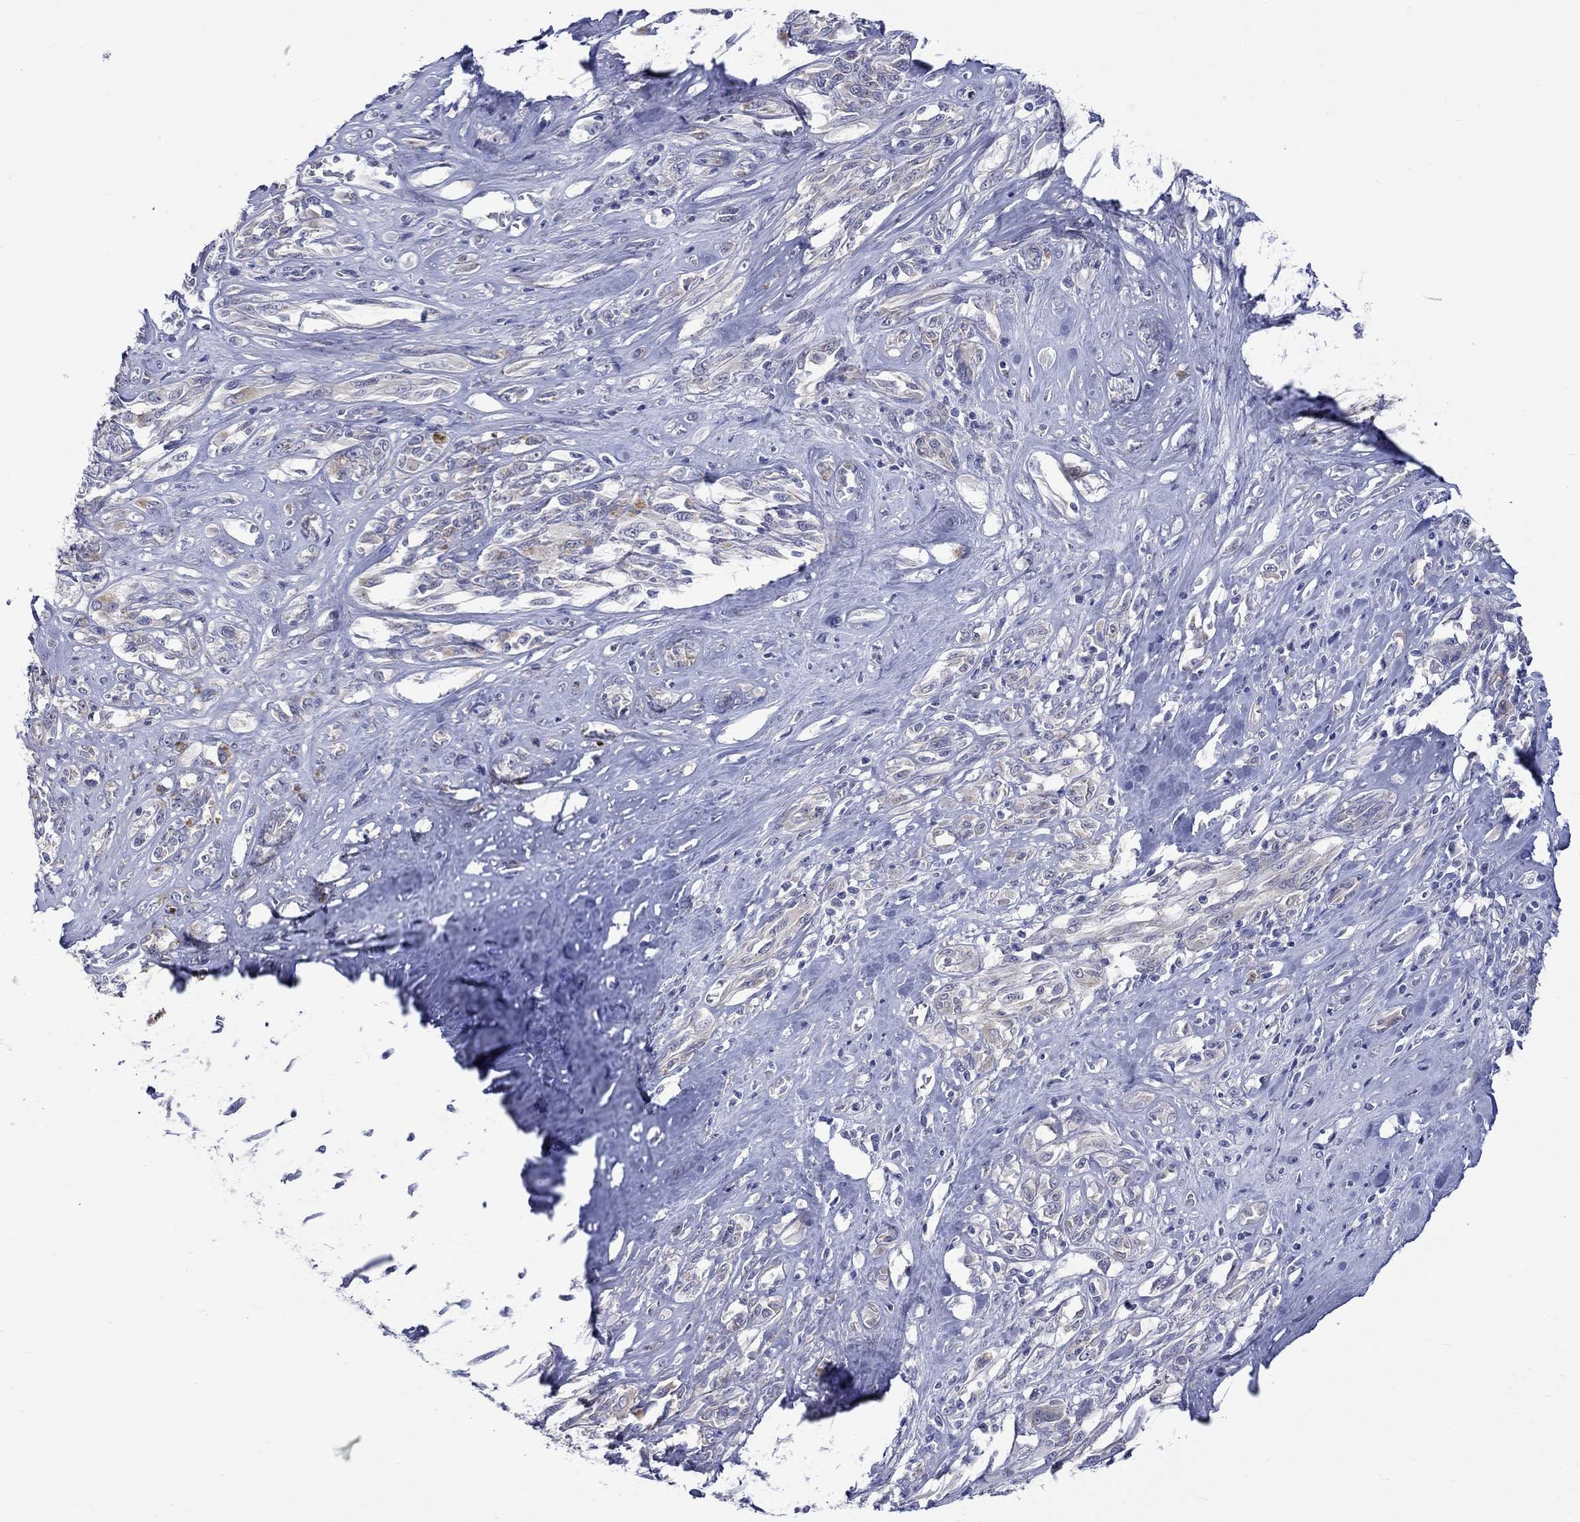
{"staining": {"intensity": "moderate", "quantity": "<25%", "location": "cytoplasmic/membranous"}, "tissue": "melanoma", "cell_type": "Tumor cells", "image_type": "cancer", "snomed": [{"axis": "morphology", "description": "Malignant melanoma, NOS"}, {"axis": "topography", "description": "Skin"}], "caption": "IHC histopathology image of neoplastic tissue: human malignant melanoma stained using IHC shows low levels of moderate protein expression localized specifically in the cytoplasmic/membranous of tumor cells, appearing as a cytoplasmic/membranous brown color.", "gene": "CERS1", "patient": {"sex": "female", "age": 91}}